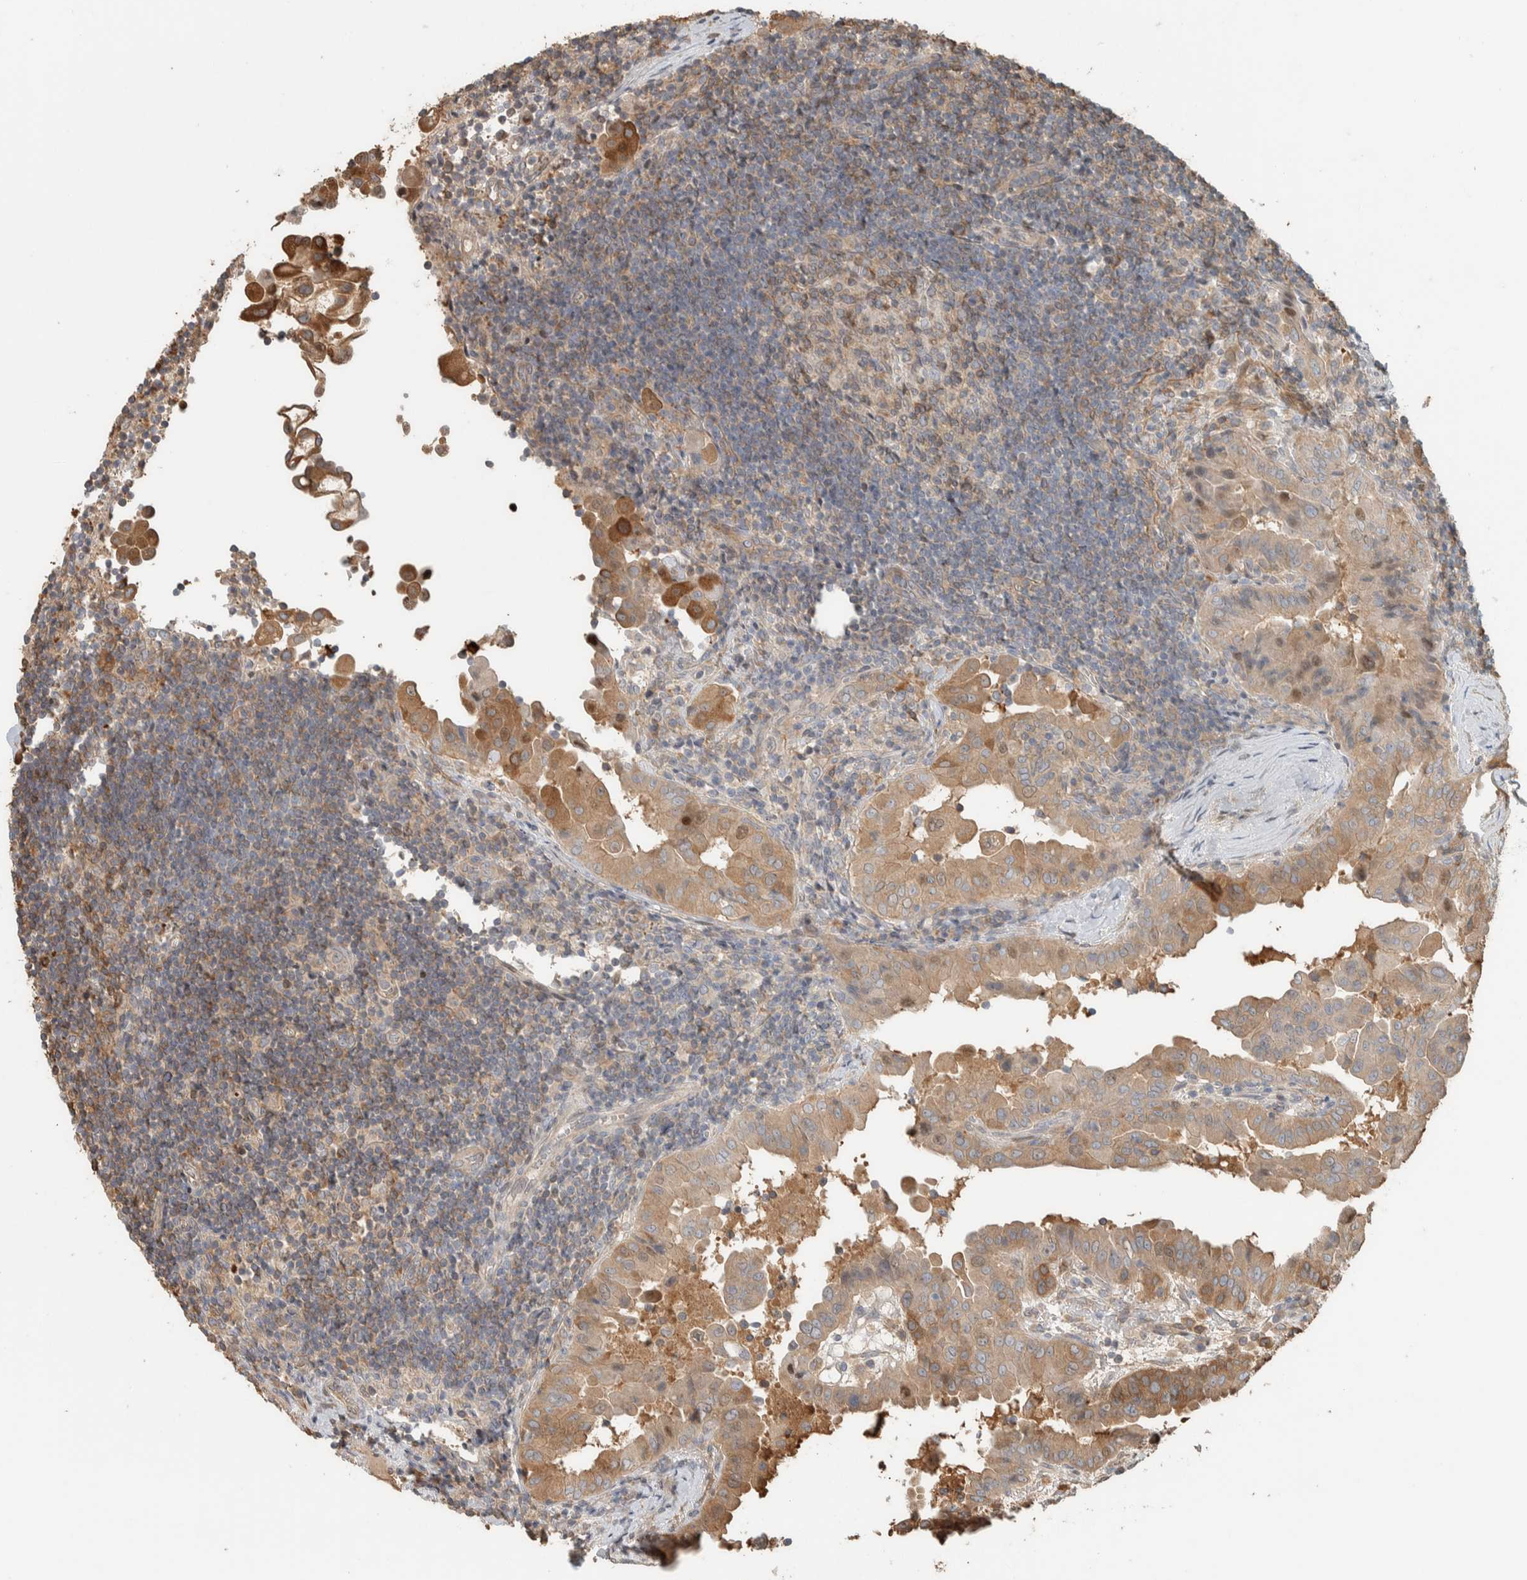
{"staining": {"intensity": "moderate", "quantity": ">75%", "location": "cytoplasmic/membranous"}, "tissue": "thyroid cancer", "cell_type": "Tumor cells", "image_type": "cancer", "snomed": [{"axis": "morphology", "description": "Papillary adenocarcinoma, NOS"}, {"axis": "topography", "description": "Thyroid gland"}], "caption": "Human thyroid cancer stained with a protein marker reveals moderate staining in tumor cells.", "gene": "CNTROB", "patient": {"sex": "male", "age": 33}}